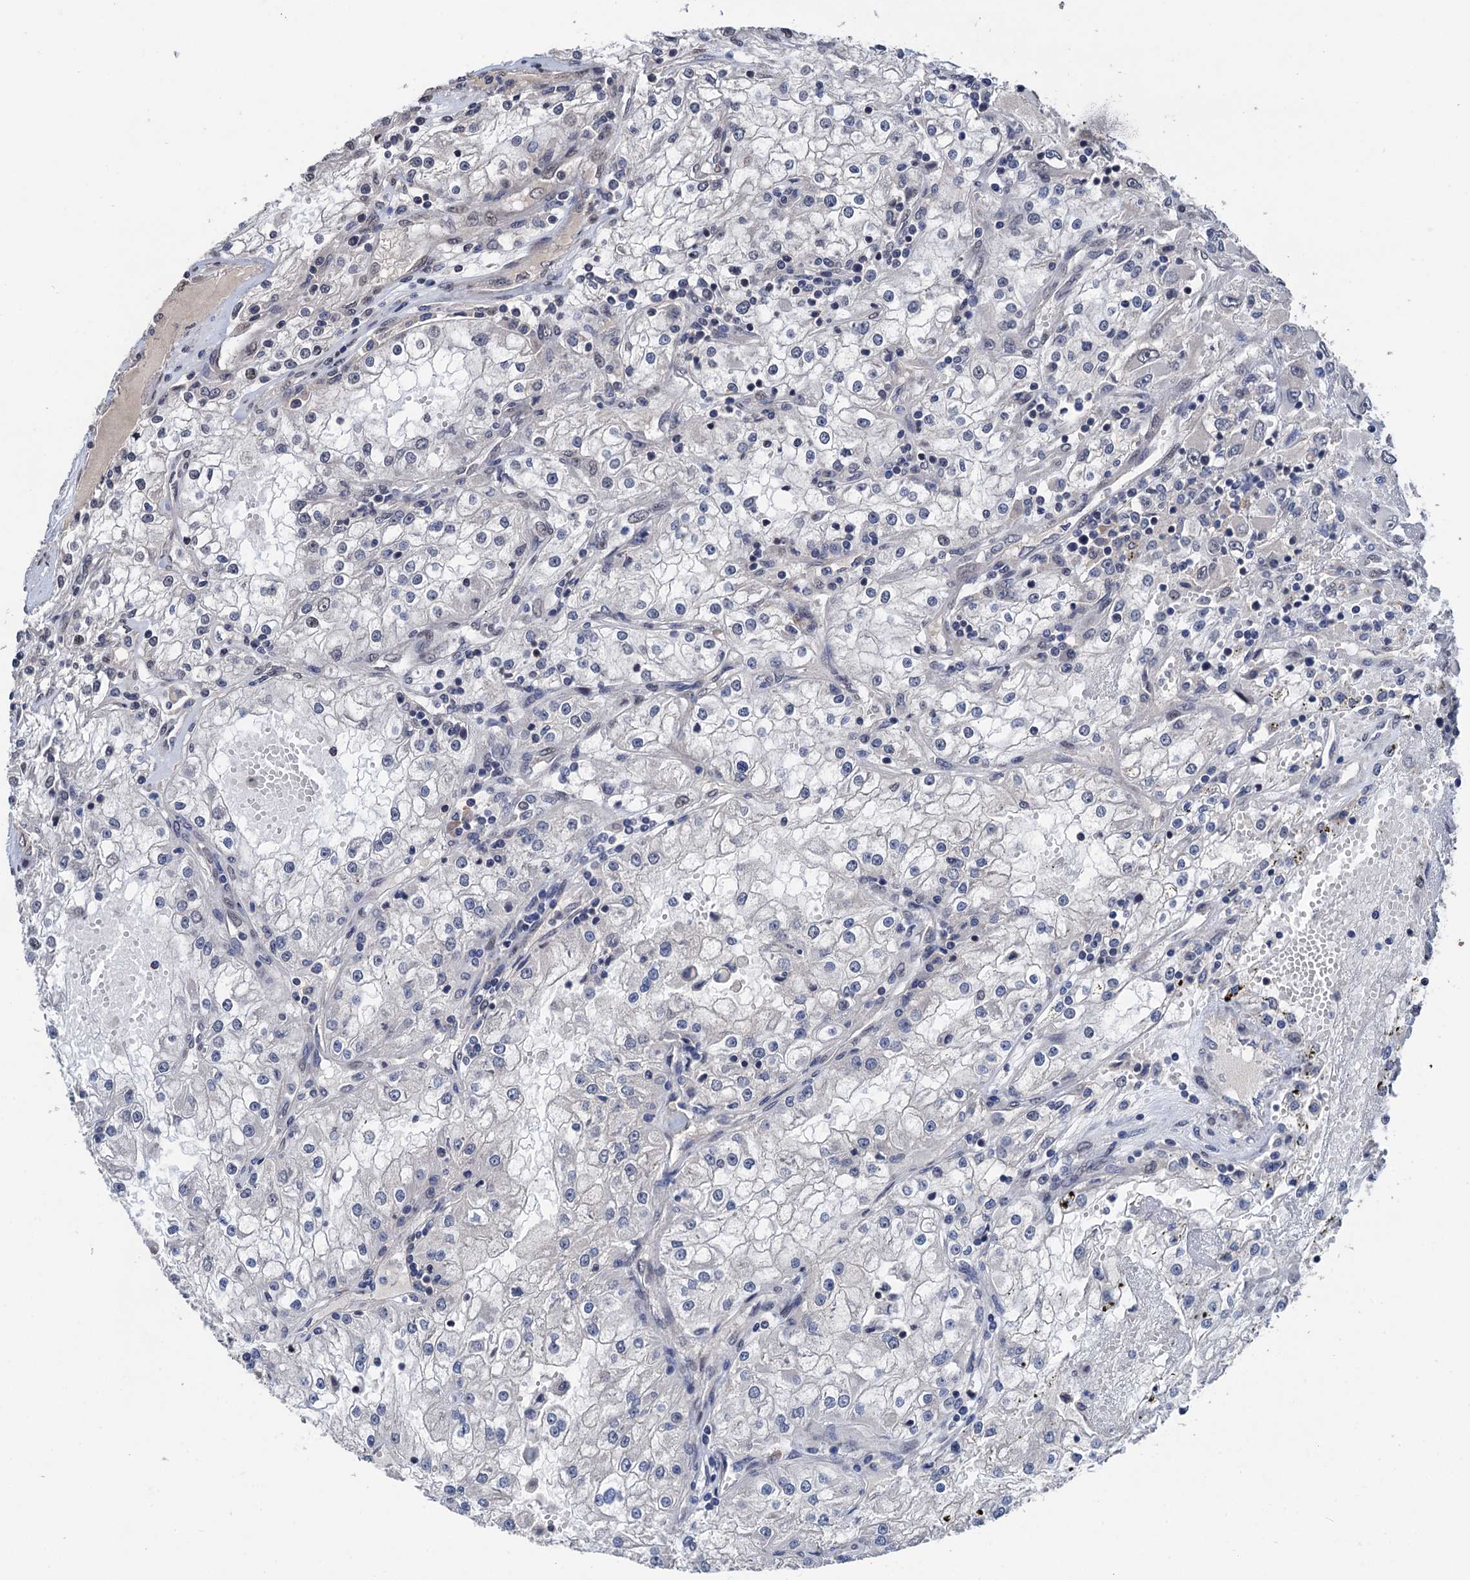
{"staining": {"intensity": "negative", "quantity": "none", "location": "none"}, "tissue": "renal cancer", "cell_type": "Tumor cells", "image_type": "cancer", "snomed": [{"axis": "morphology", "description": "Adenocarcinoma, NOS"}, {"axis": "topography", "description": "Kidney"}], "caption": "Image shows no significant protein positivity in tumor cells of renal cancer.", "gene": "ART5", "patient": {"sex": "female", "age": 52}}